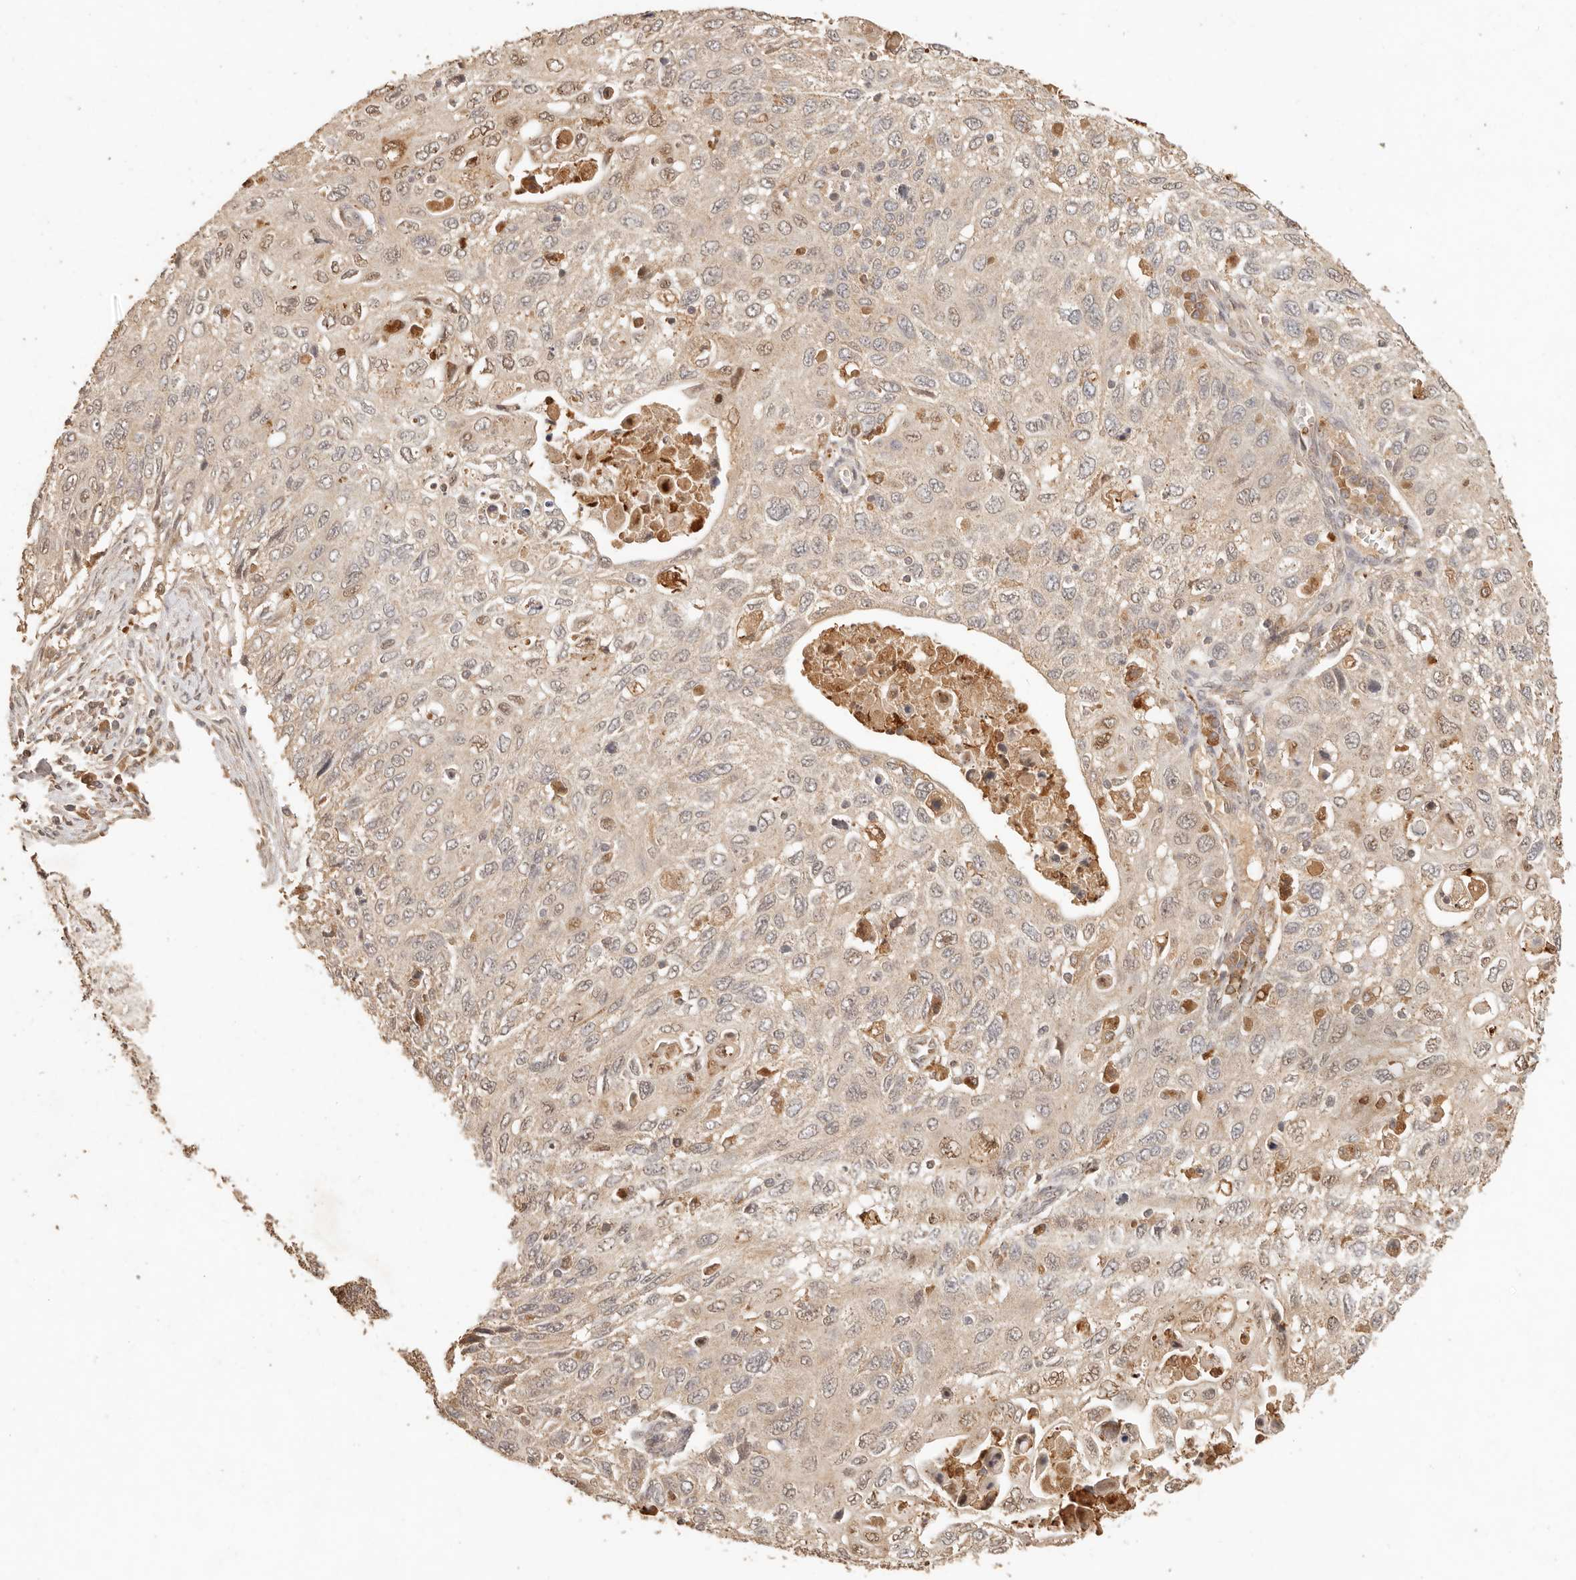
{"staining": {"intensity": "moderate", "quantity": "<25%", "location": "nuclear"}, "tissue": "cervical cancer", "cell_type": "Tumor cells", "image_type": "cancer", "snomed": [{"axis": "morphology", "description": "Squamous cell carcinoma, NOS"}, {"axis": "topography", "description": "Cervix"}], "caption": "High-magnification brightfield microscopy of cervical cancer stained with DAB (3,3'-diaminobenzidine) (brown) and counterstained with hematoxylin (blue). tumor cells exhibit moderate nuclear staining is present in approximately<25% of cells.", "gene": "INTS11", "patient": {"sex": "female", "age": 70}}